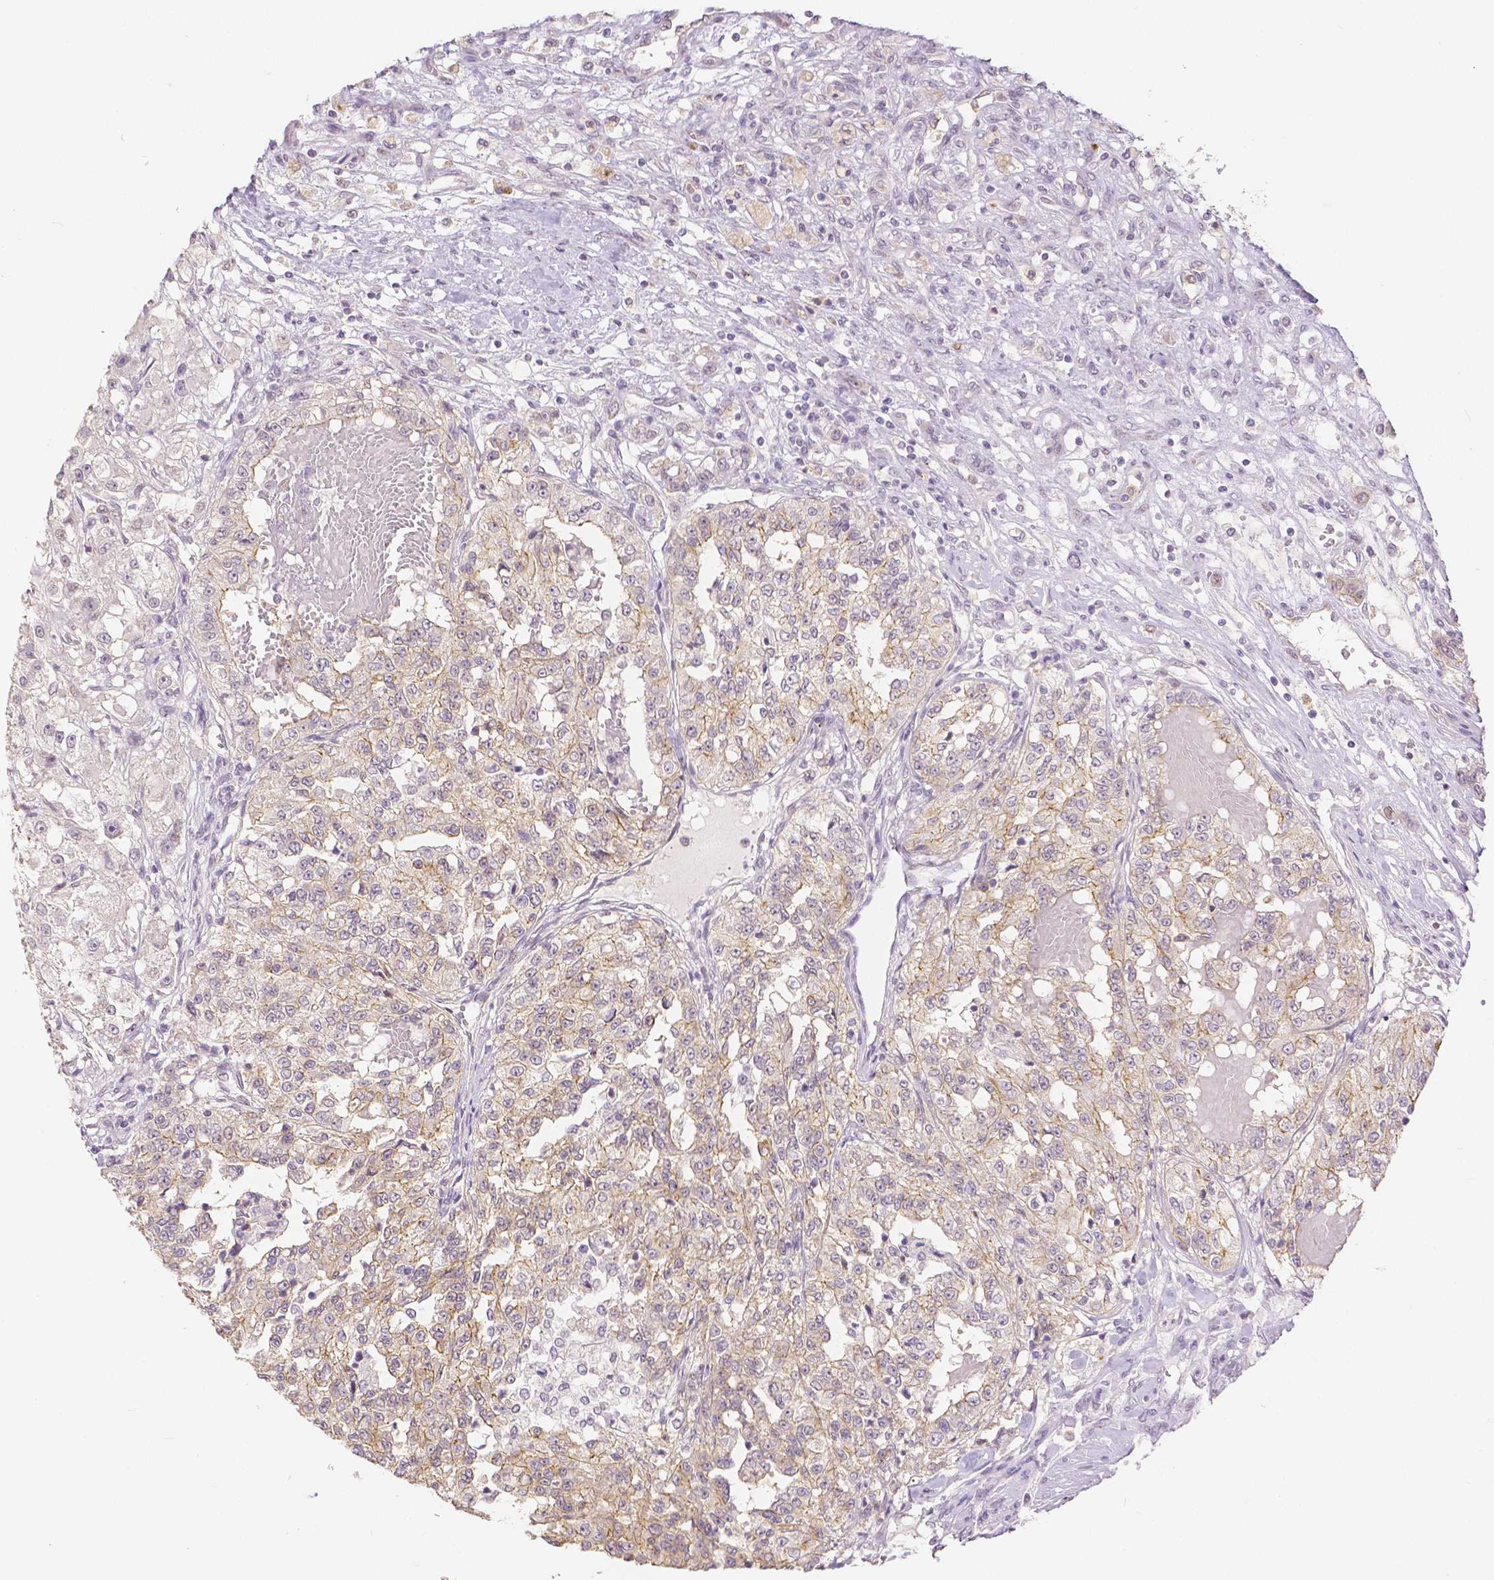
{"staining": {"intensity": "weak", "quantity": "25%-75%", "location": "cytoplasmic/membranous"}, "tissue": "renal cancer", "cell_type": "Tumor cells", "image_type": "cancer", "snomed": [{"axis": "morphology", "description": "Adenocarcinoma, NOS"}, {"axis": "topography", "description": "Kidney"}], "caption": "Protein expression analysis of renal adenocarcinoma exhibits weak cytoplasmic/membranous positivity in about 25%-75% of tumor cells. Nuclei are stained in blue.", "gene": "OCLN", "patient": {"sex": "female", "age": 63}}